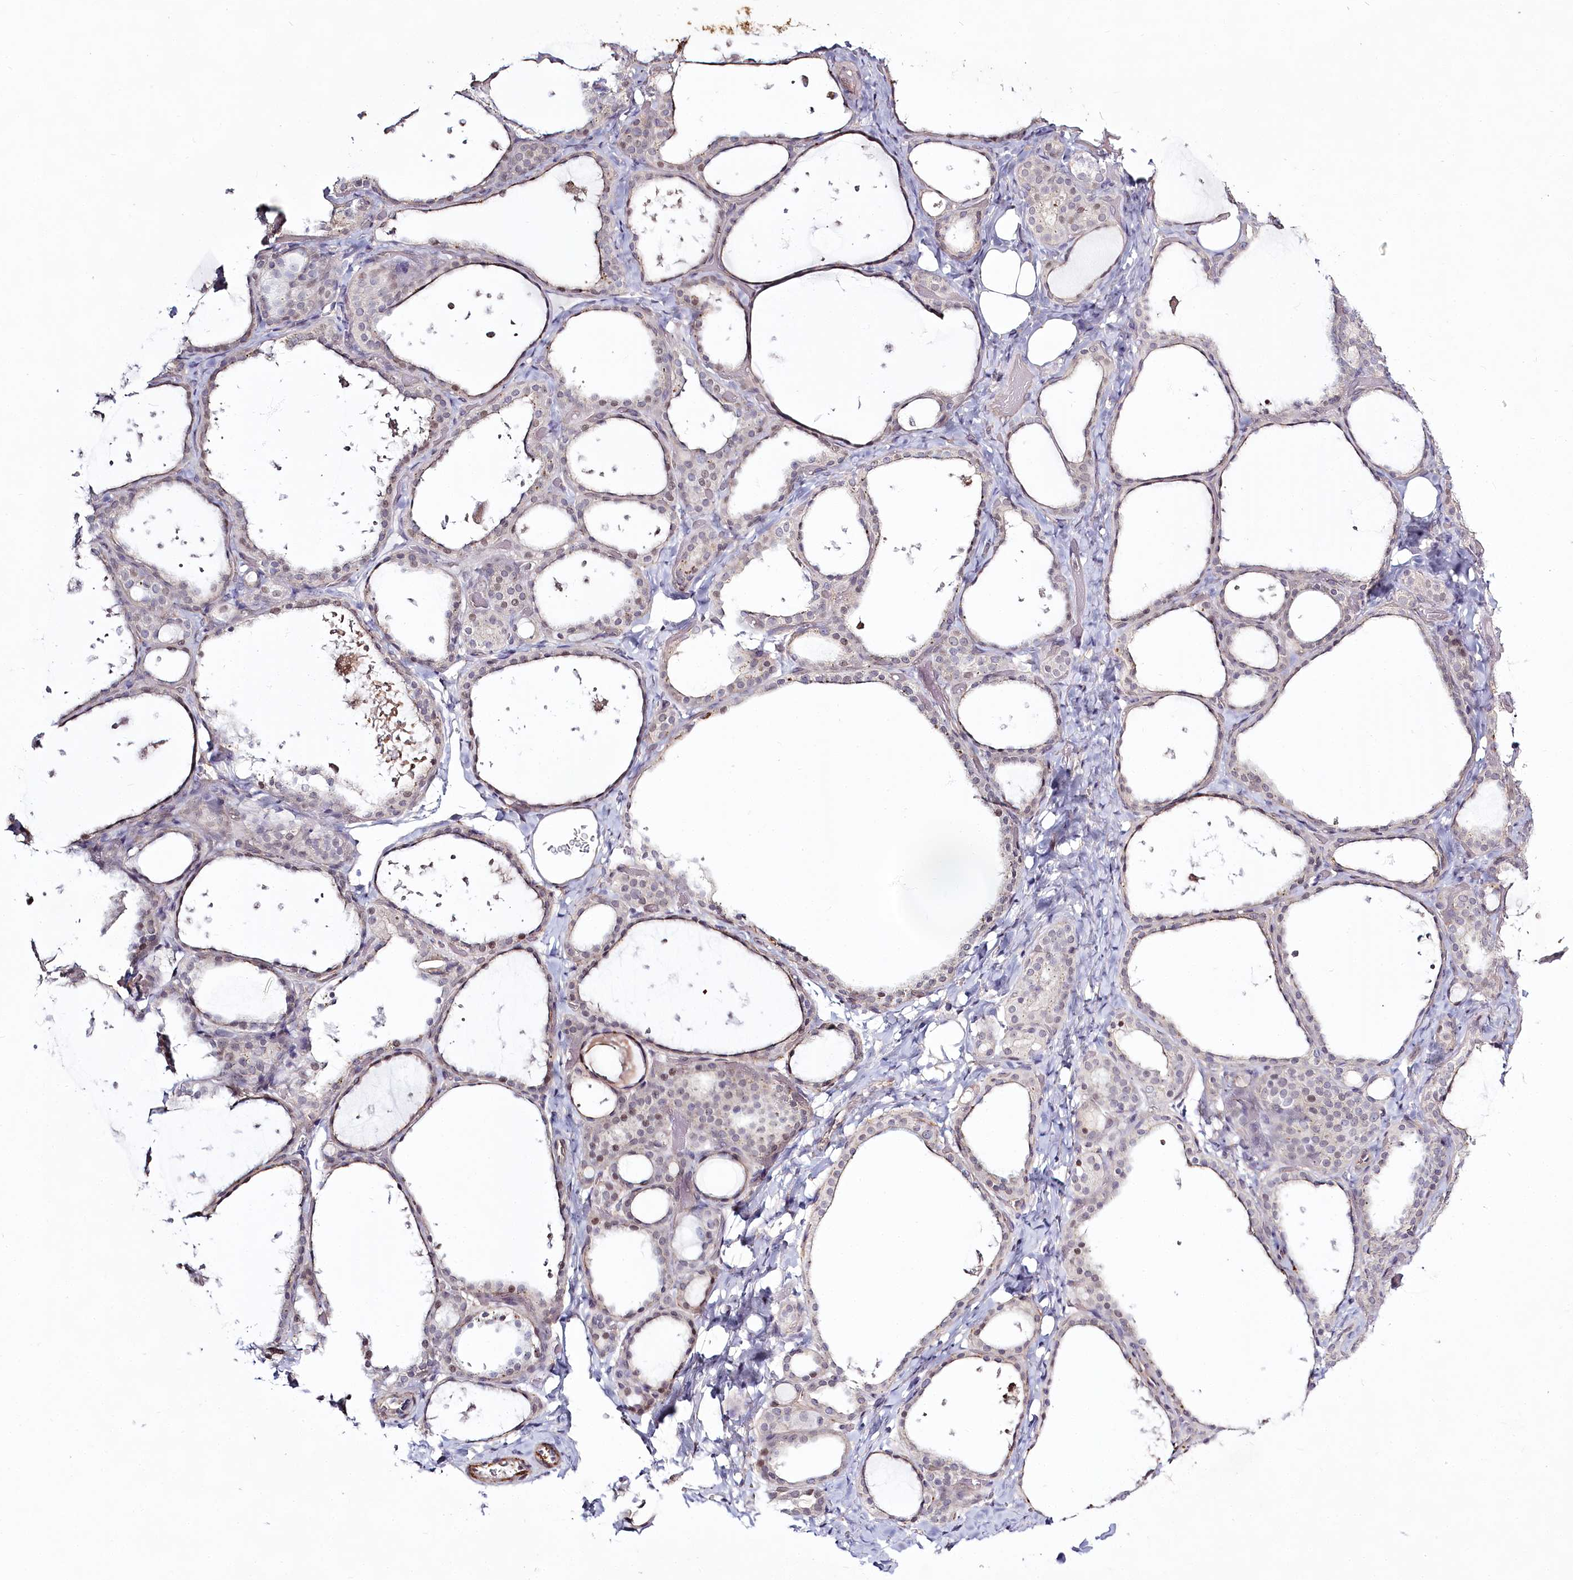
{"staining": {"intensity": "weak", "quantity": "<25%", "location": "nuclear"}, "tissue": "thyroid gland", "cell_type": "Glandular cells", "image_type": "normal", "snomed": [{"axis": "morphology", "description": "Normal tissue, NOS"}, {"axis": "topography", "description": "Thyroid gland"}], "caption": "High magnification brightfield microscopy of benign thyroid gland stained with DAB (3,3'-diaminobenzidine) (brown) and counterstained with hematoxylin (blue): glandular cells show no significant expression.", "gene": "SPINK13", "patient": {"sex": "female", "age": 44}}